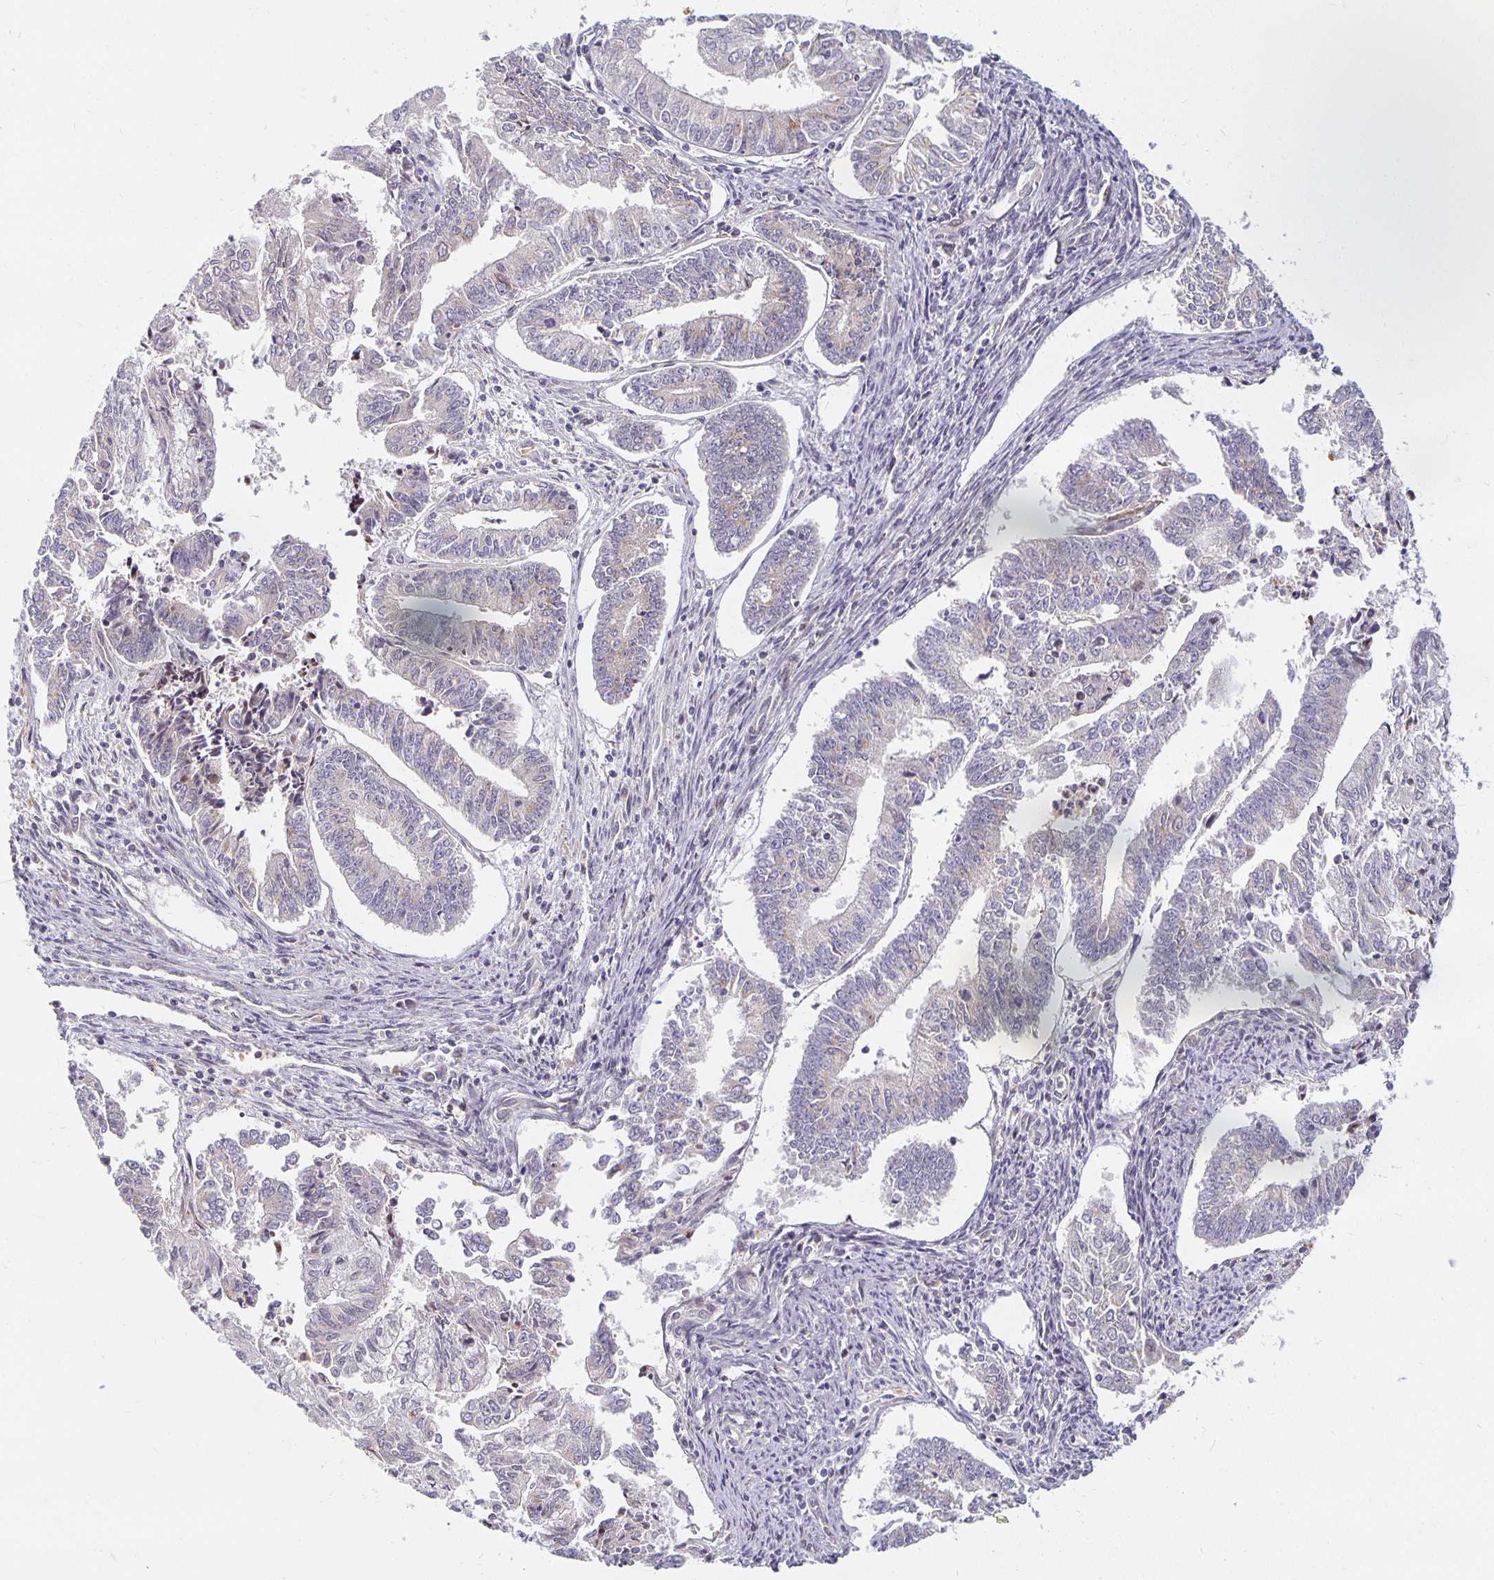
{"staining": {"intensity": "negative", "quantity": "none", "location": "none"}, "tissue": "endometrial cancer", "cell_type": "Tumor cells", "image_type": "cancer", "snomed": [{"axis": "morphology", "description": "Adenocarcinoma, NOS"}, {"axis": "topography", "description": "Endometrium"}], "caption": "High magnification brightfield microscopy of adenocarcinoma (endometrial) stained with DAB (3,3'-diaminobenzidine) (brown) and counterstained with hematoxylin (blue): tumor cells show no significant expression. The staining was performed using DAB to visualize the protein expression in brown, while the nuclei were stained in blue with hematoxylin (Magnification: 20x).", "gene": "EHF", "patient": {"sex": "female", "age": 61}}